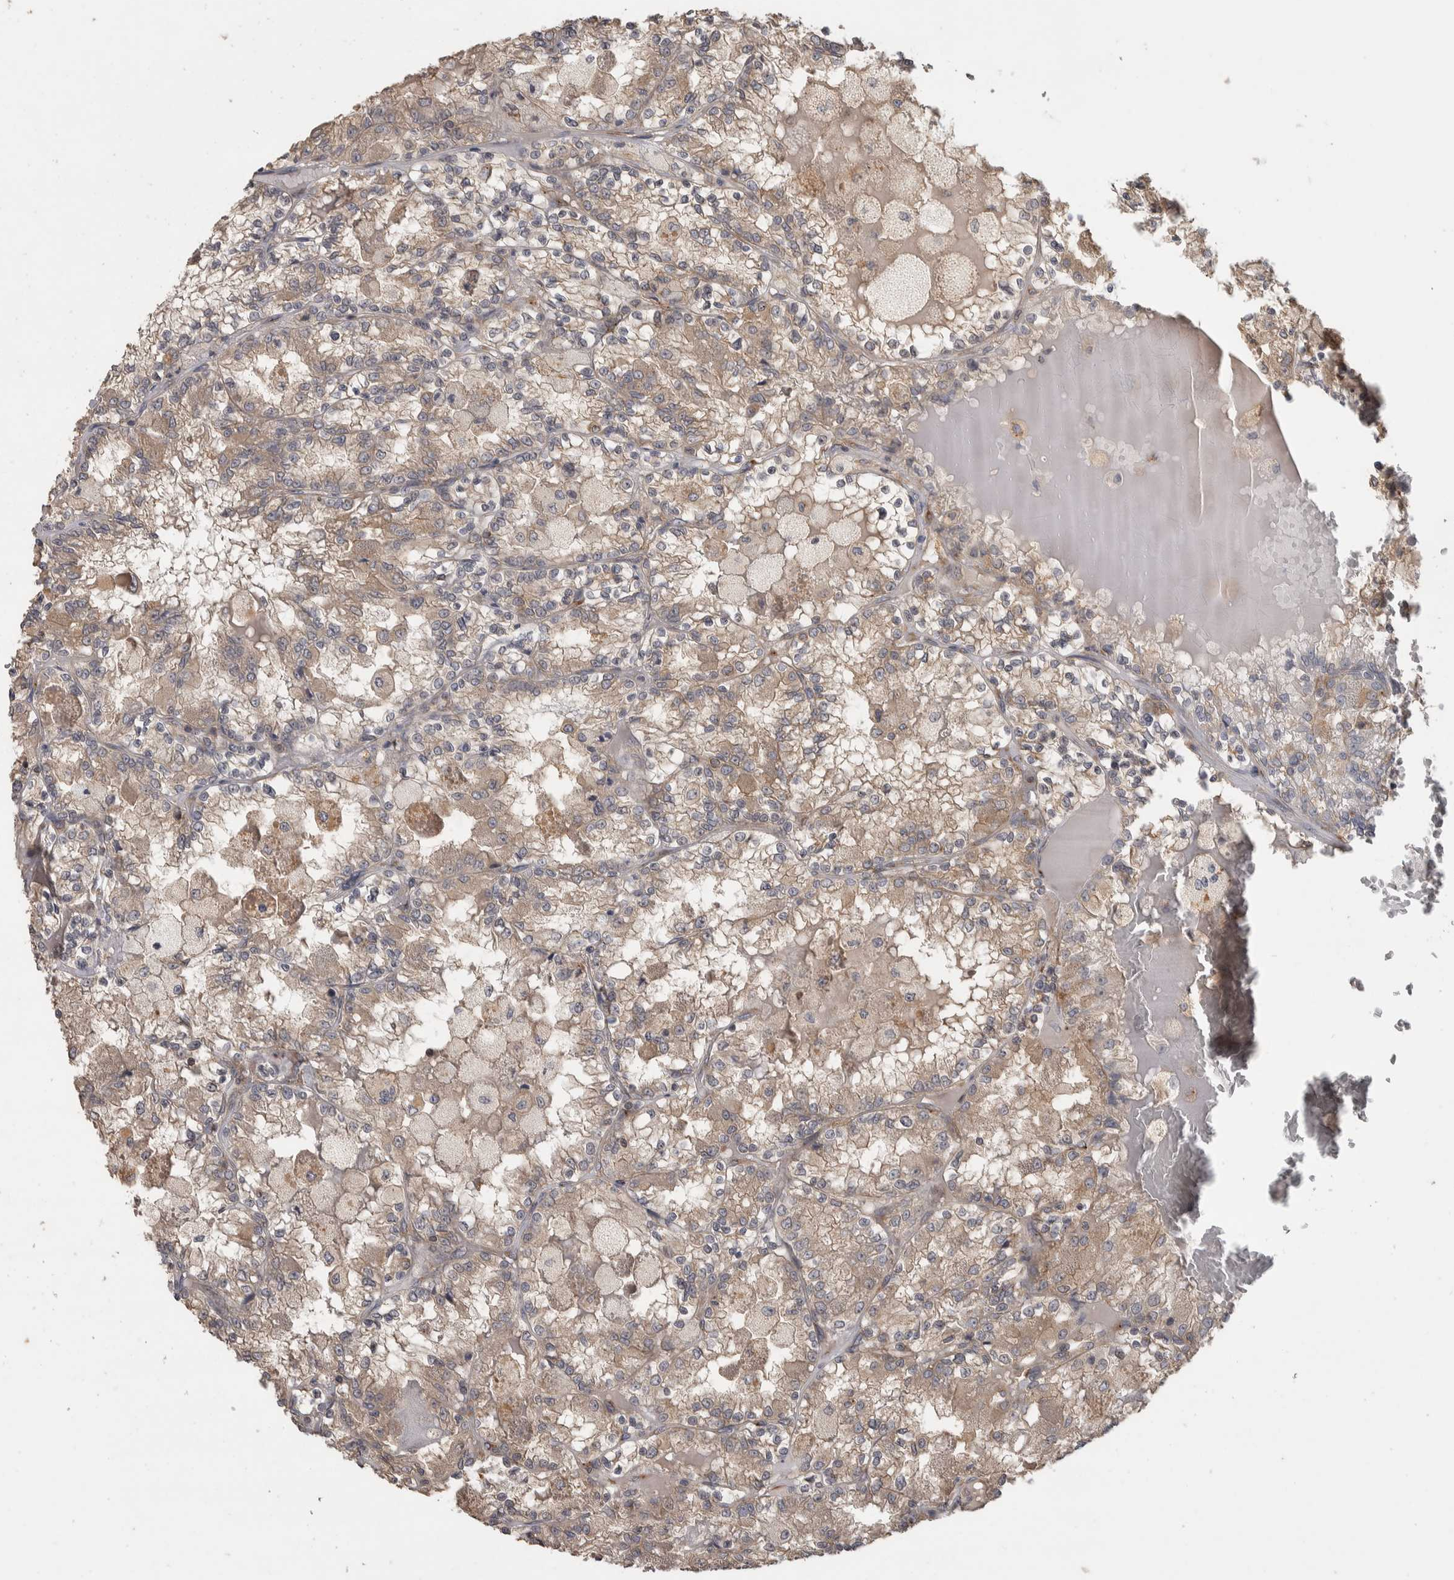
{"staining": {"intensity": "moderate", "quantity": ">75%", "location": "cytoplasmic/membranous"}, "tissue": "renal cancer", "cell_type": "Tumor cells", "image_type": "cancer", "snomed": [{"axis": "morphology", "description": "Adenocarcinoma, NOS"}, {"axis": "topography", "description": "Kidney"}], "caption": "A micrograph of renal cancer (adenocarcinoma) stained for a protein reveals moderate cytoplasmic/membranous brown staining in tumor cells.", "gene": "IFRD1", "patient": {"sex": "female", "age": 56}}